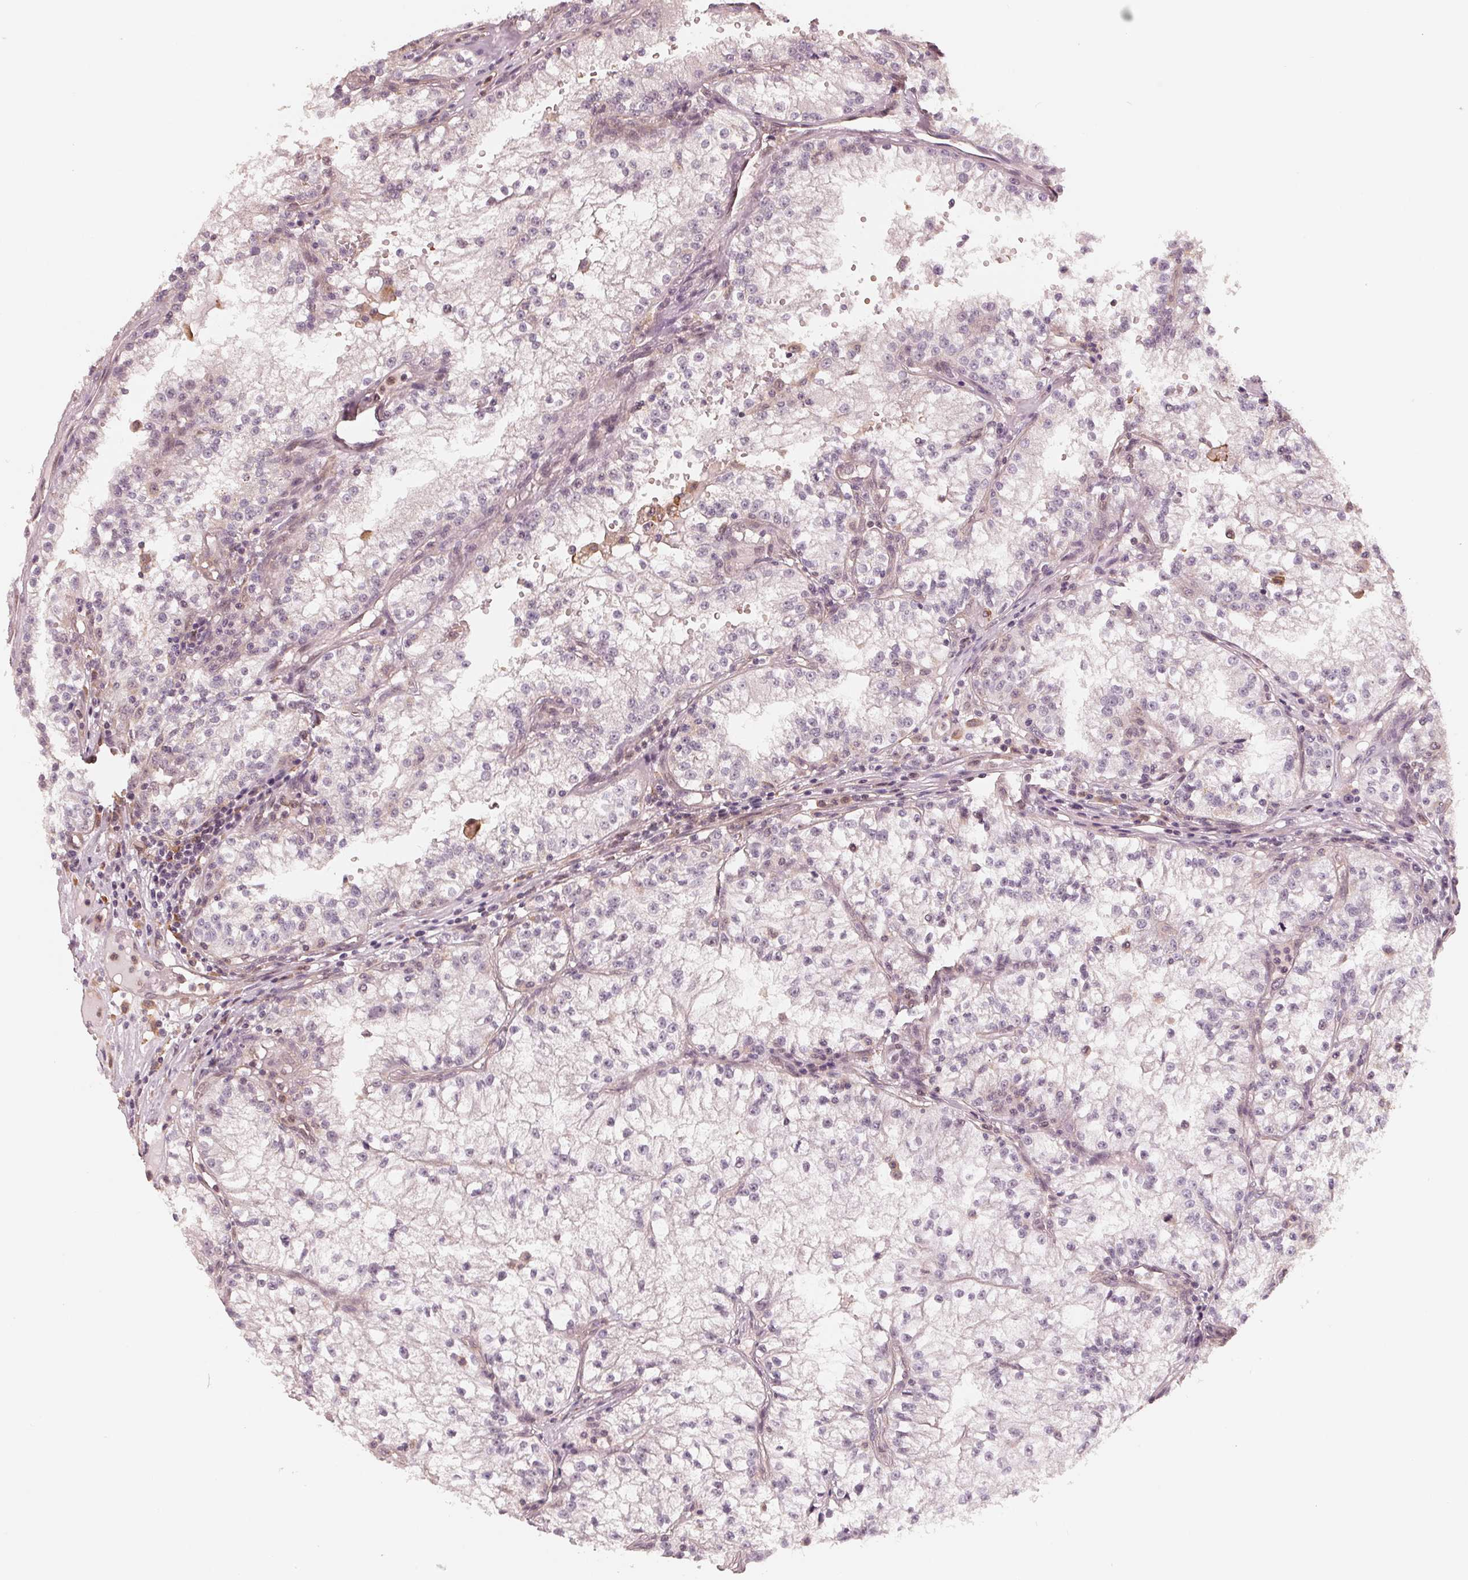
{"staining": {"intensity": "negative", "quantity": "none", "location": "none"}, "tissue": "renal cancer", "cell_type": "Tumor cells", "image_type": "cancer", "snomed": [{"axis": "morphology", "description": "Adenocarcinoma, NOS"}, {"axis": "topography", "description": "Kidney"}], "caption": "Human adenocarcinoma (renal) stained for a protein using immunohistochemistry shows no positivity in tumor cells.", "gene": "IL9R", "patient": {"sex": "male", "age": 36}}